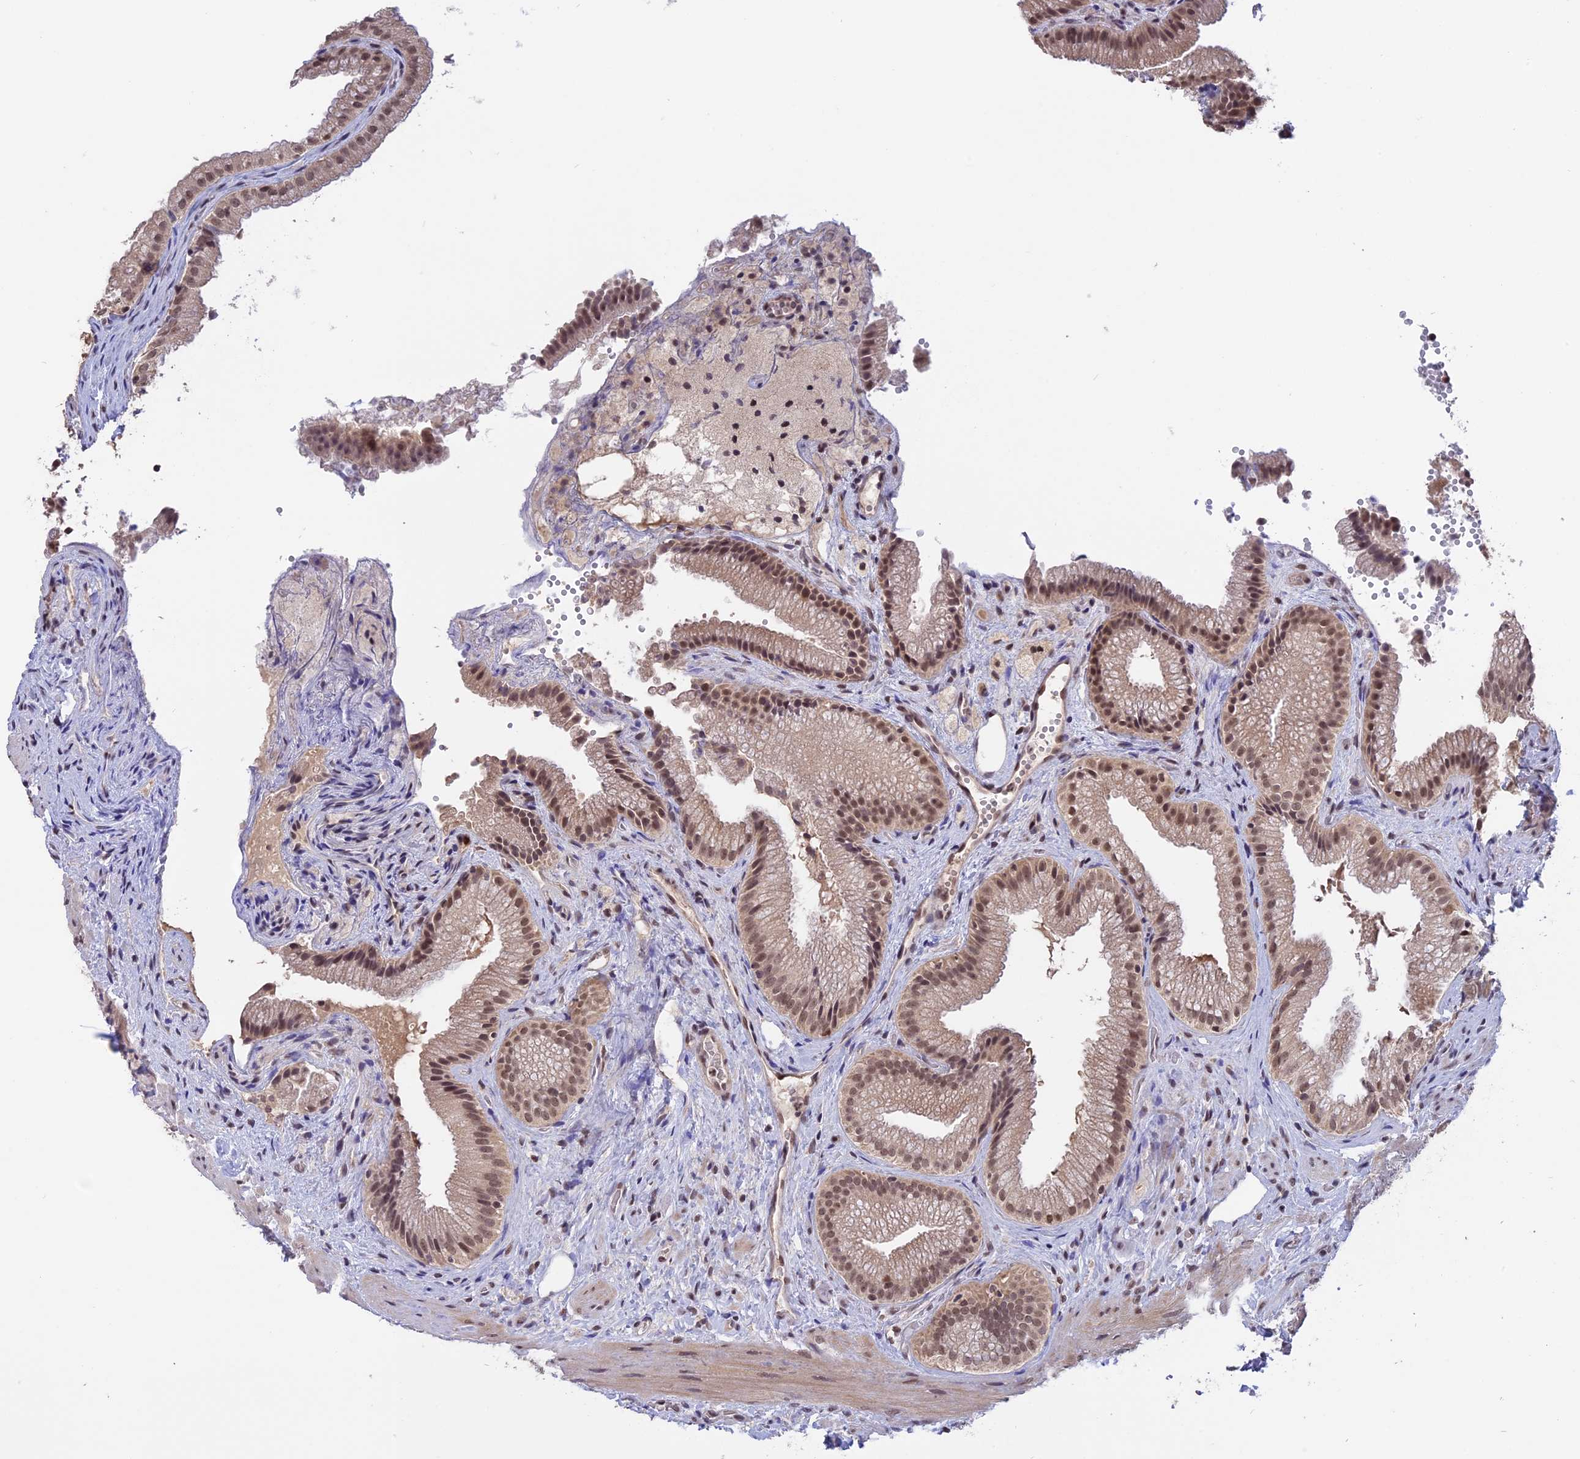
{"staining": {"intensity": "moderate", "quantity": ">75%", "location": "nuclear"}, "tissue": "gallbladder", "cell_type": "Glandular cells", "image_type": "normal", "snomed": [{"axis": "morphology", "description": "Normal tissue, NOS"}, {"axis": "morphology", "description": "Inflammation, NOS"}, {"axis": "topography", "description": "Gallbladder"}], "caption": "DAB immunohistochemical staining of benign human gallbladder shows moderate nuclear protein positivity in approximately >75% of glandular cells. (brown staining indicates protein expression, while blue staining denotes nuclei).", "gene": "RFC5", "patient": {"sex": "male", "age": 51}}